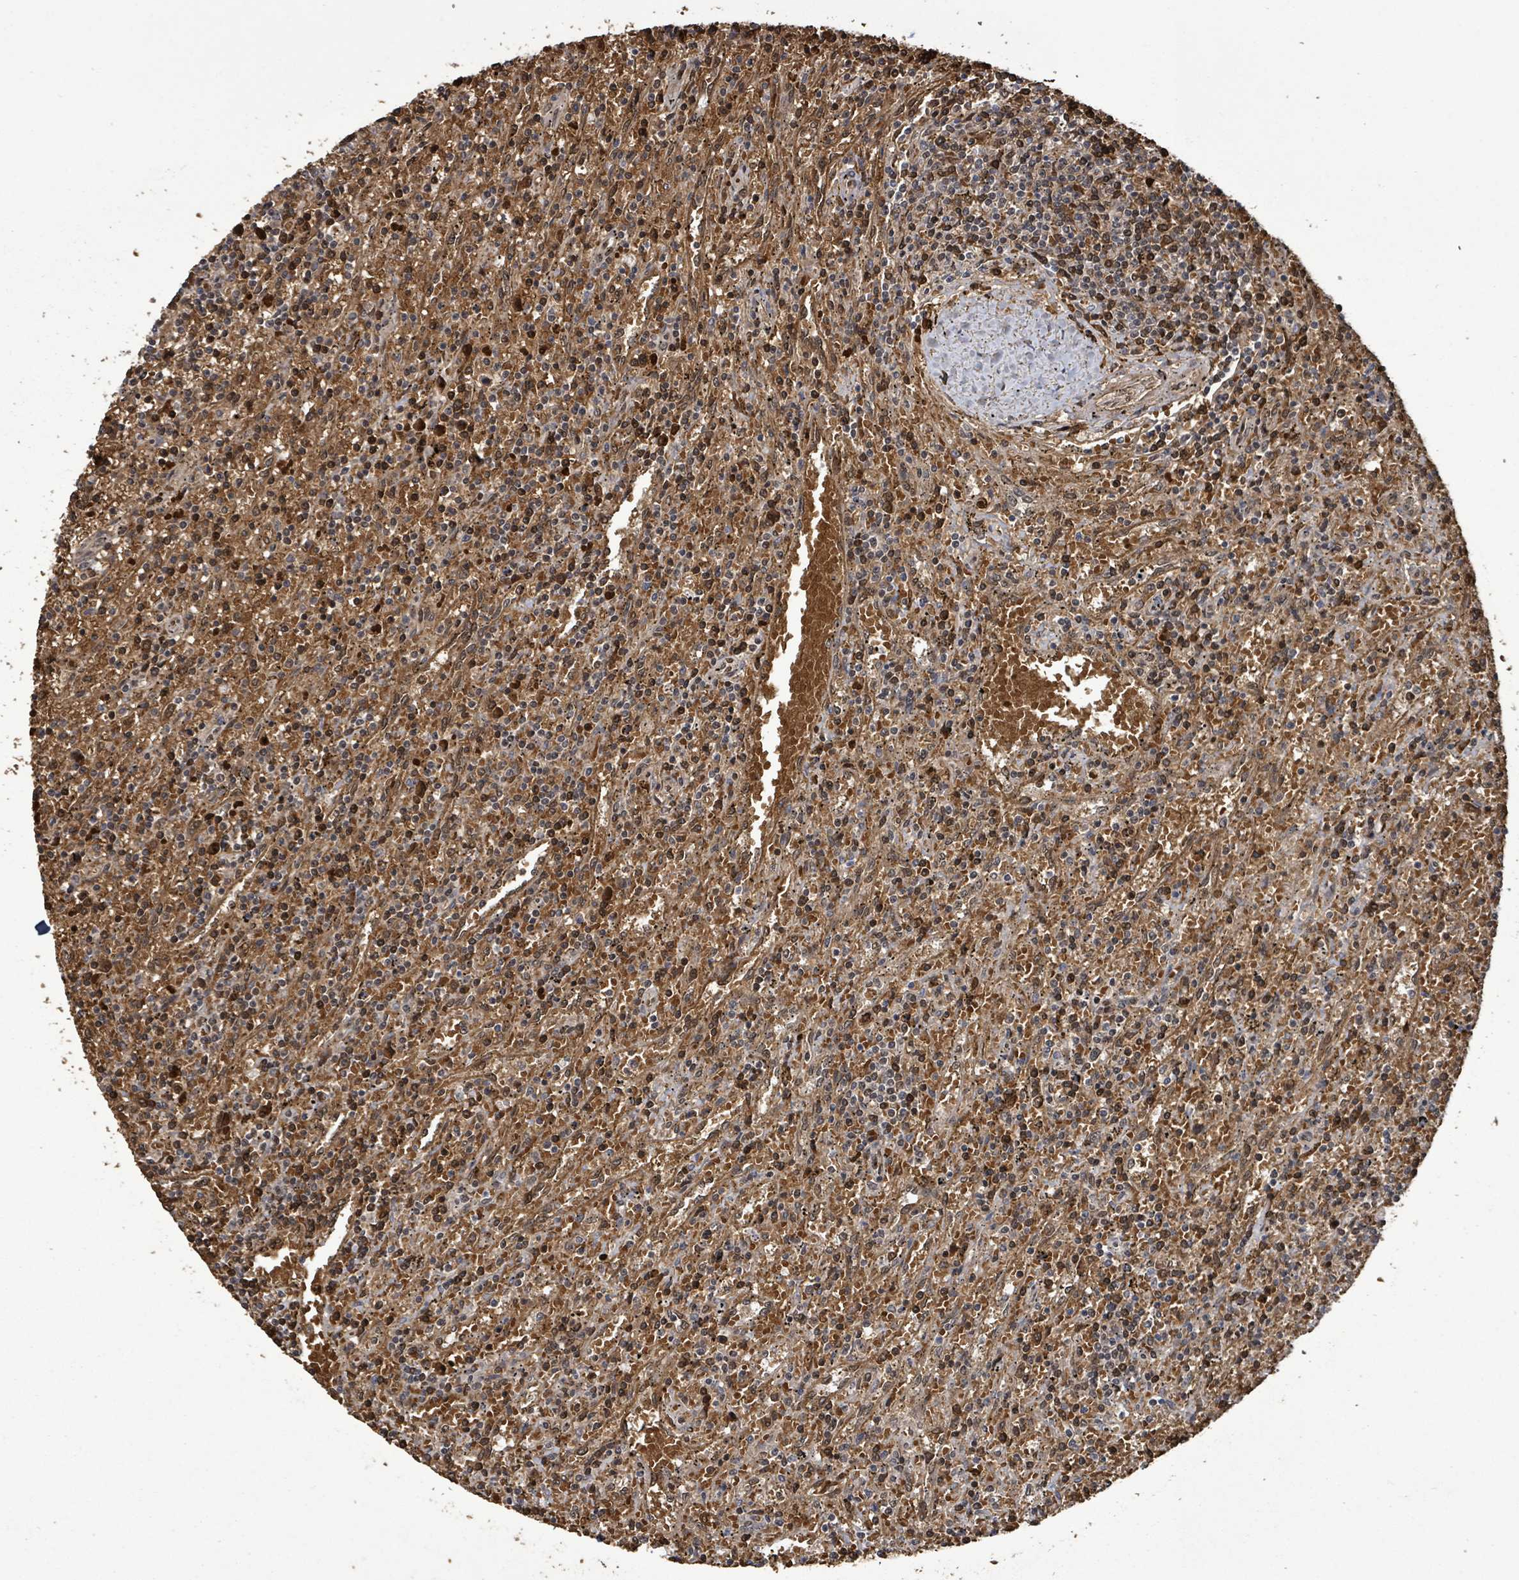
{"staining": {"intensity": "negative", "quantity": "none", "location": "none"}, "tissue": "lymphoma", "cell_type": "Tumor cells", "image_type": "cancer", "snomed": [{"axis": "morphology", "description": "Malignant lymphoma, non-Hodgkin's type, Low grade"}, {"axis": "topography", "description": "Spleen"}], "caption": "Immunohistochemistry (IHC) image of neoplastic tissue: human lymphoma stained with DAB (3,3'-diaminobenzidine) exhibits no significant protein positivity in tumor cells. (DAB immunohistochemistry with hematoxylin counter stain).", "gene": "PATZ1", "patient": {"sex": "male", "age": 76}}